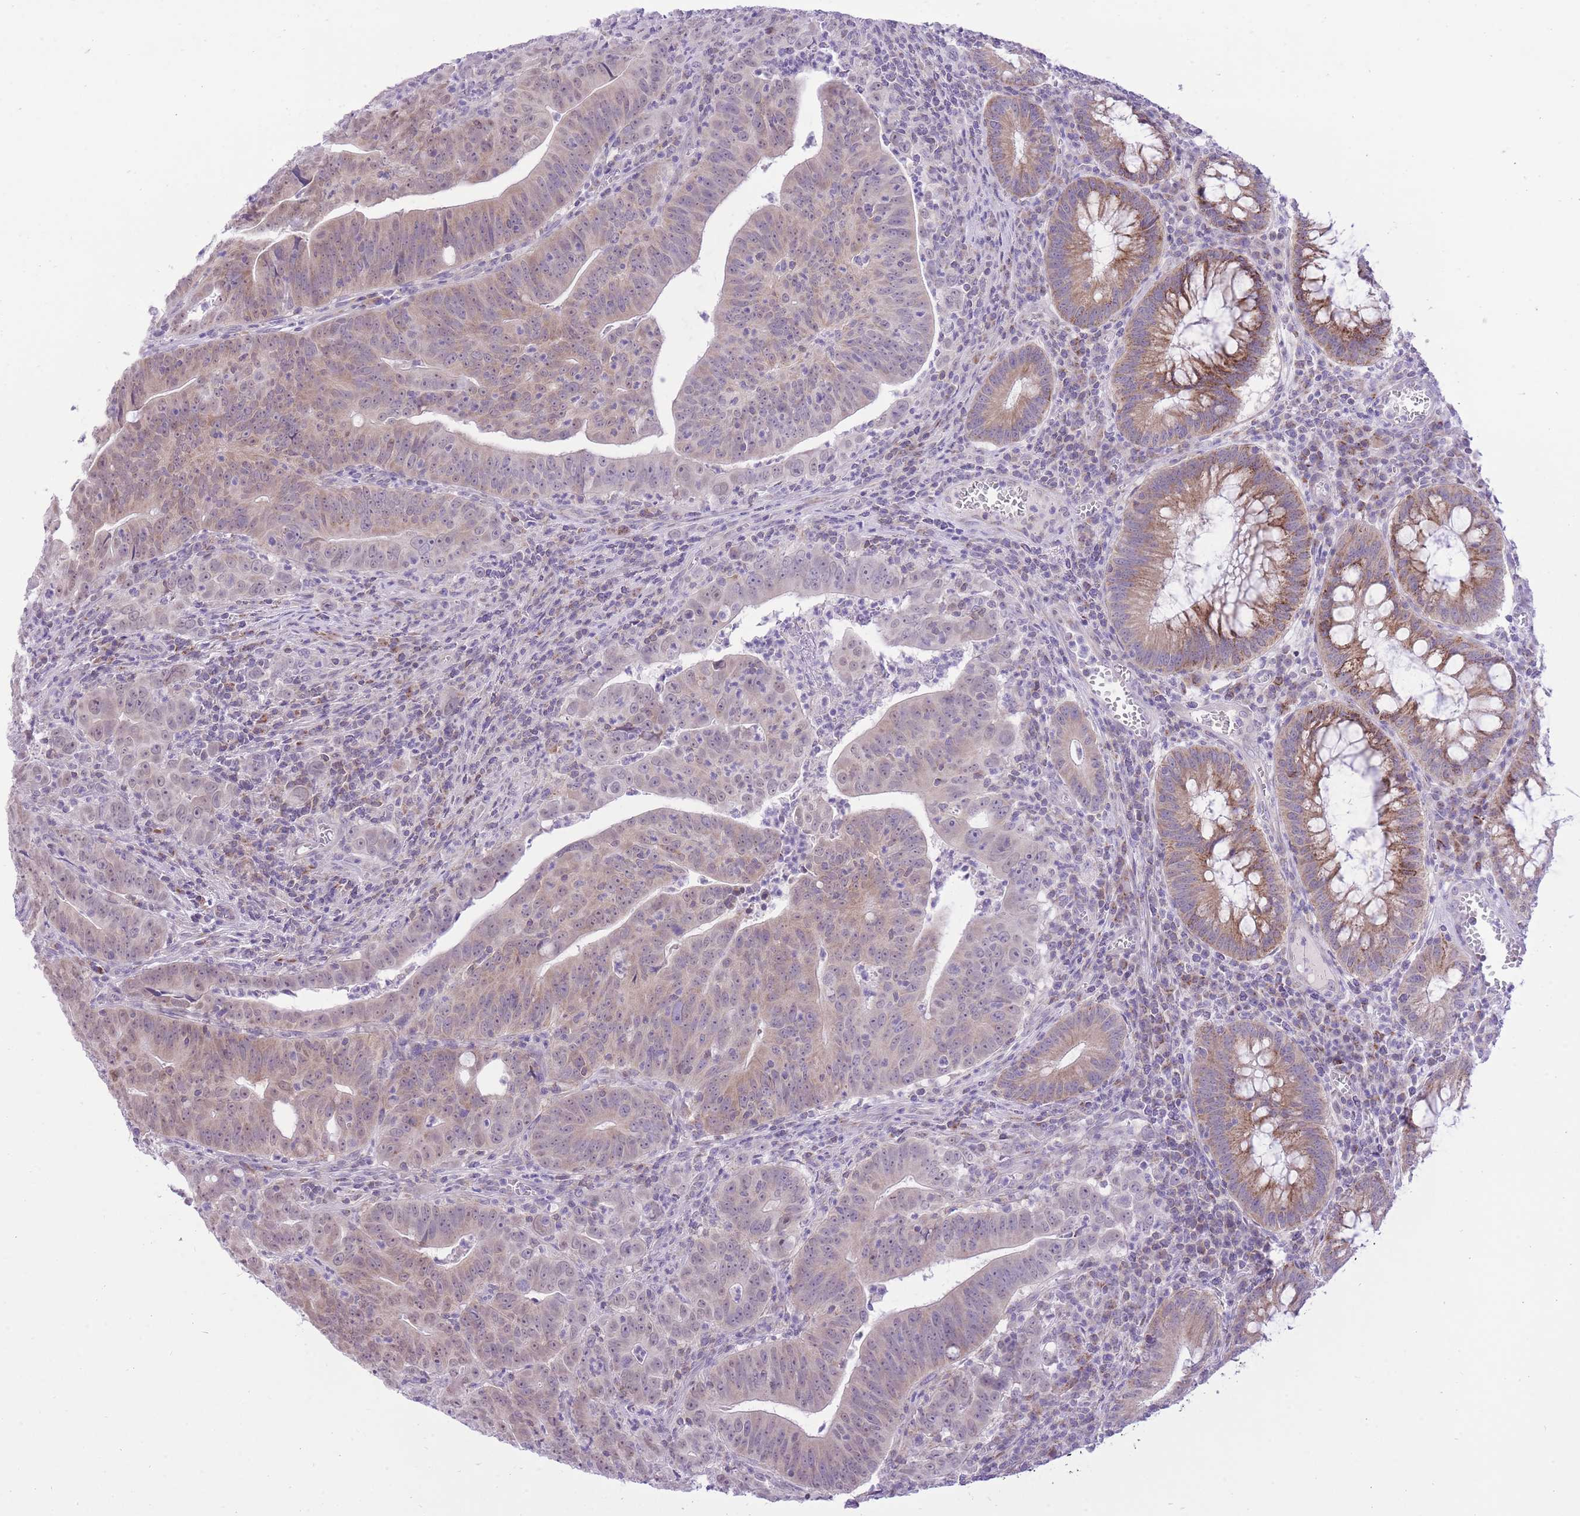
{"staining": {"intensity": "weak", "quantity": "25%-75%", "location": "cytoplasmic/membranous"}, "tissue": "colorectal cancer", "cell_type": "Tumor cells", "image_type": "cancer", "snomed": [{"axis": "morphology", "description": "Adenocarcinoma, NOS"}, {"axis": "topography", "description": "Rectum"}], "caption": "Protein analysis of colorectal cancer tissue demonstrates weak cytoplasmic/membranous staining in about 25%-75% of tumor cells.", "gene": "DENND2D", "patient": {"sex": "male", "age": 69}}